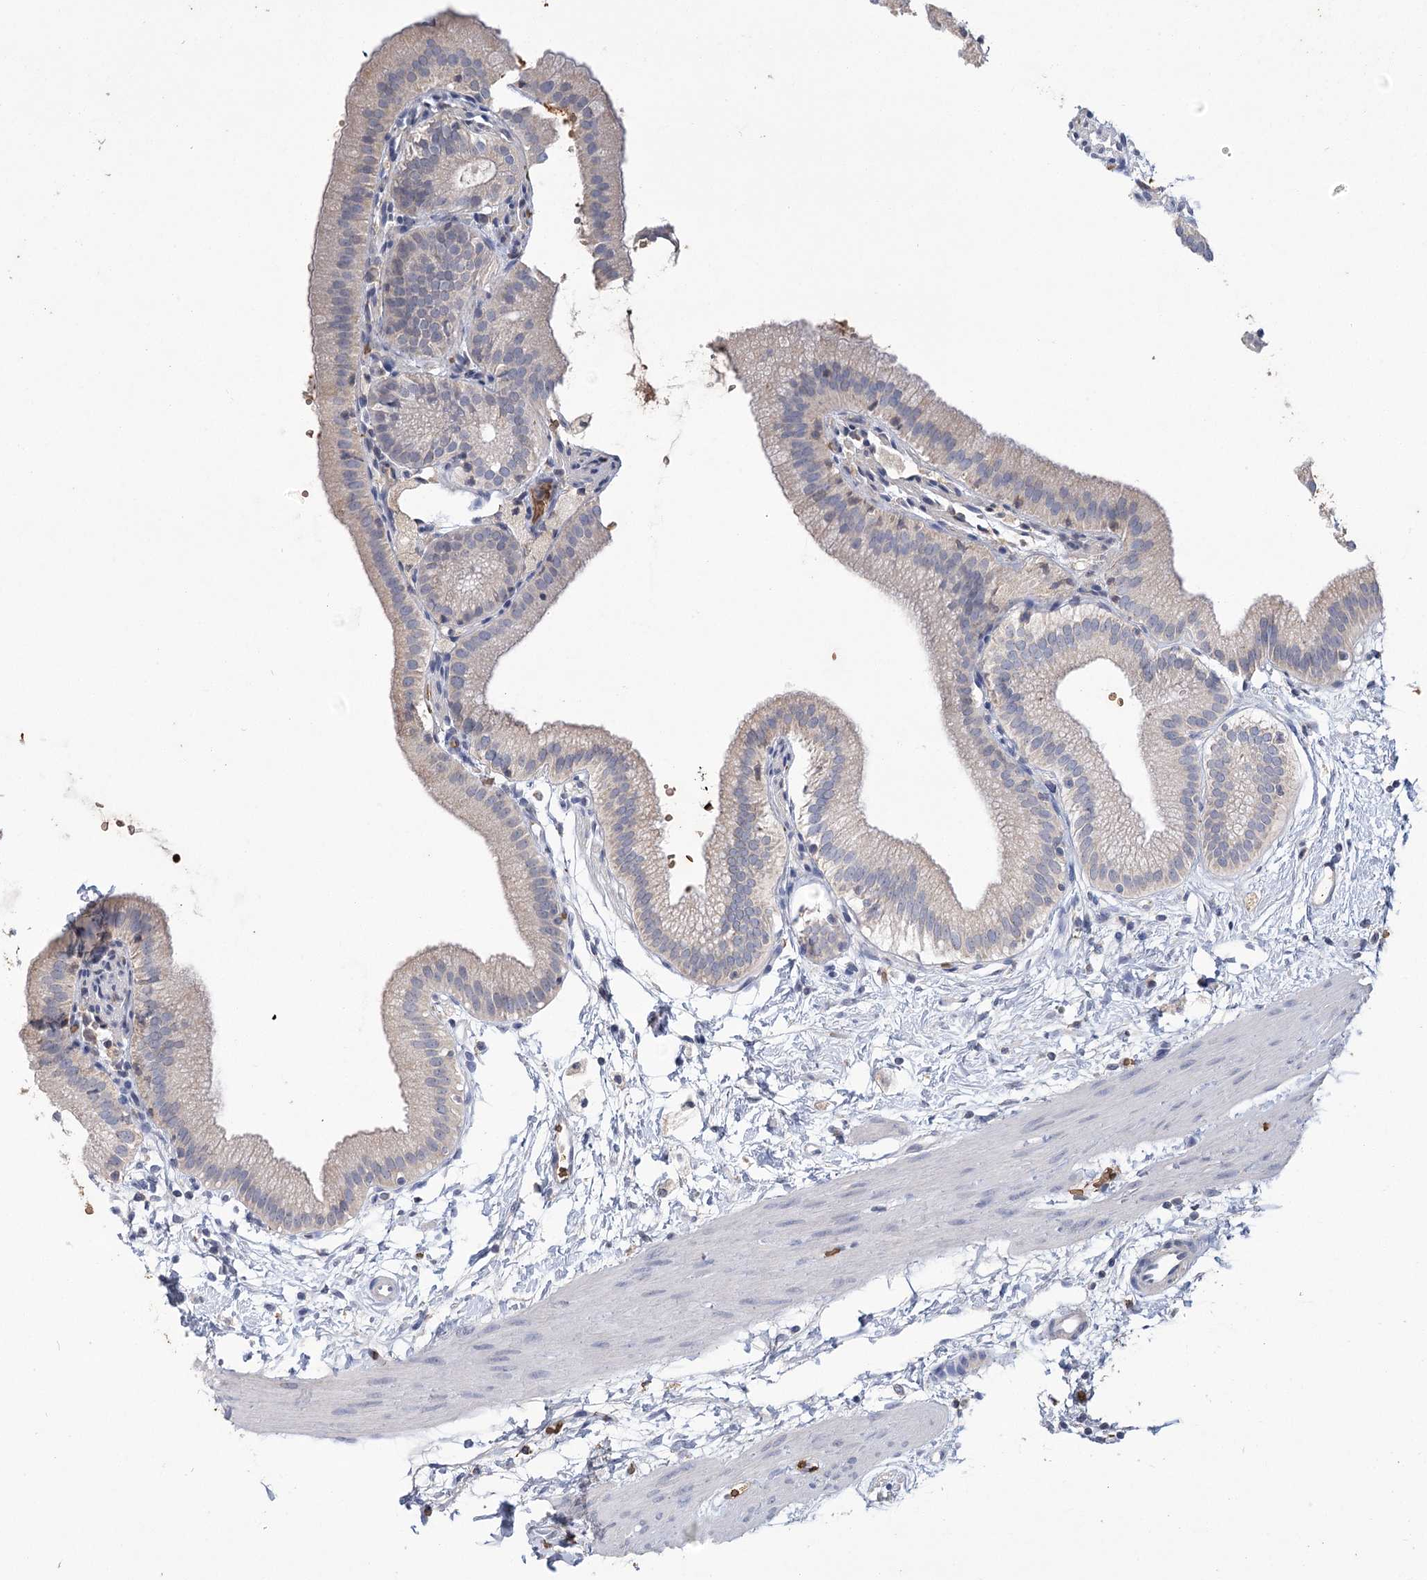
{"staining": {"intensity": "weak", "quantity": "25%-75%", "location": "cytoplasmic/membranous"}, "tissue": "gallbladder", "cell_type": "Glandular cells", "image_type": "normal", "snomed": [{"axis": "morphology", "description": "Normal tissue, NOS"}, {"axis": "topography", "description": "Gallbladder"}], "caption": "The immunohistochemical stain shows weak cytoplasmic/membranous positivity in glandular cells of normal gallbladder. Nuclei are stained in blue.", "gene": "HBA1", "patient": {"sex": "male", "age": 55}}